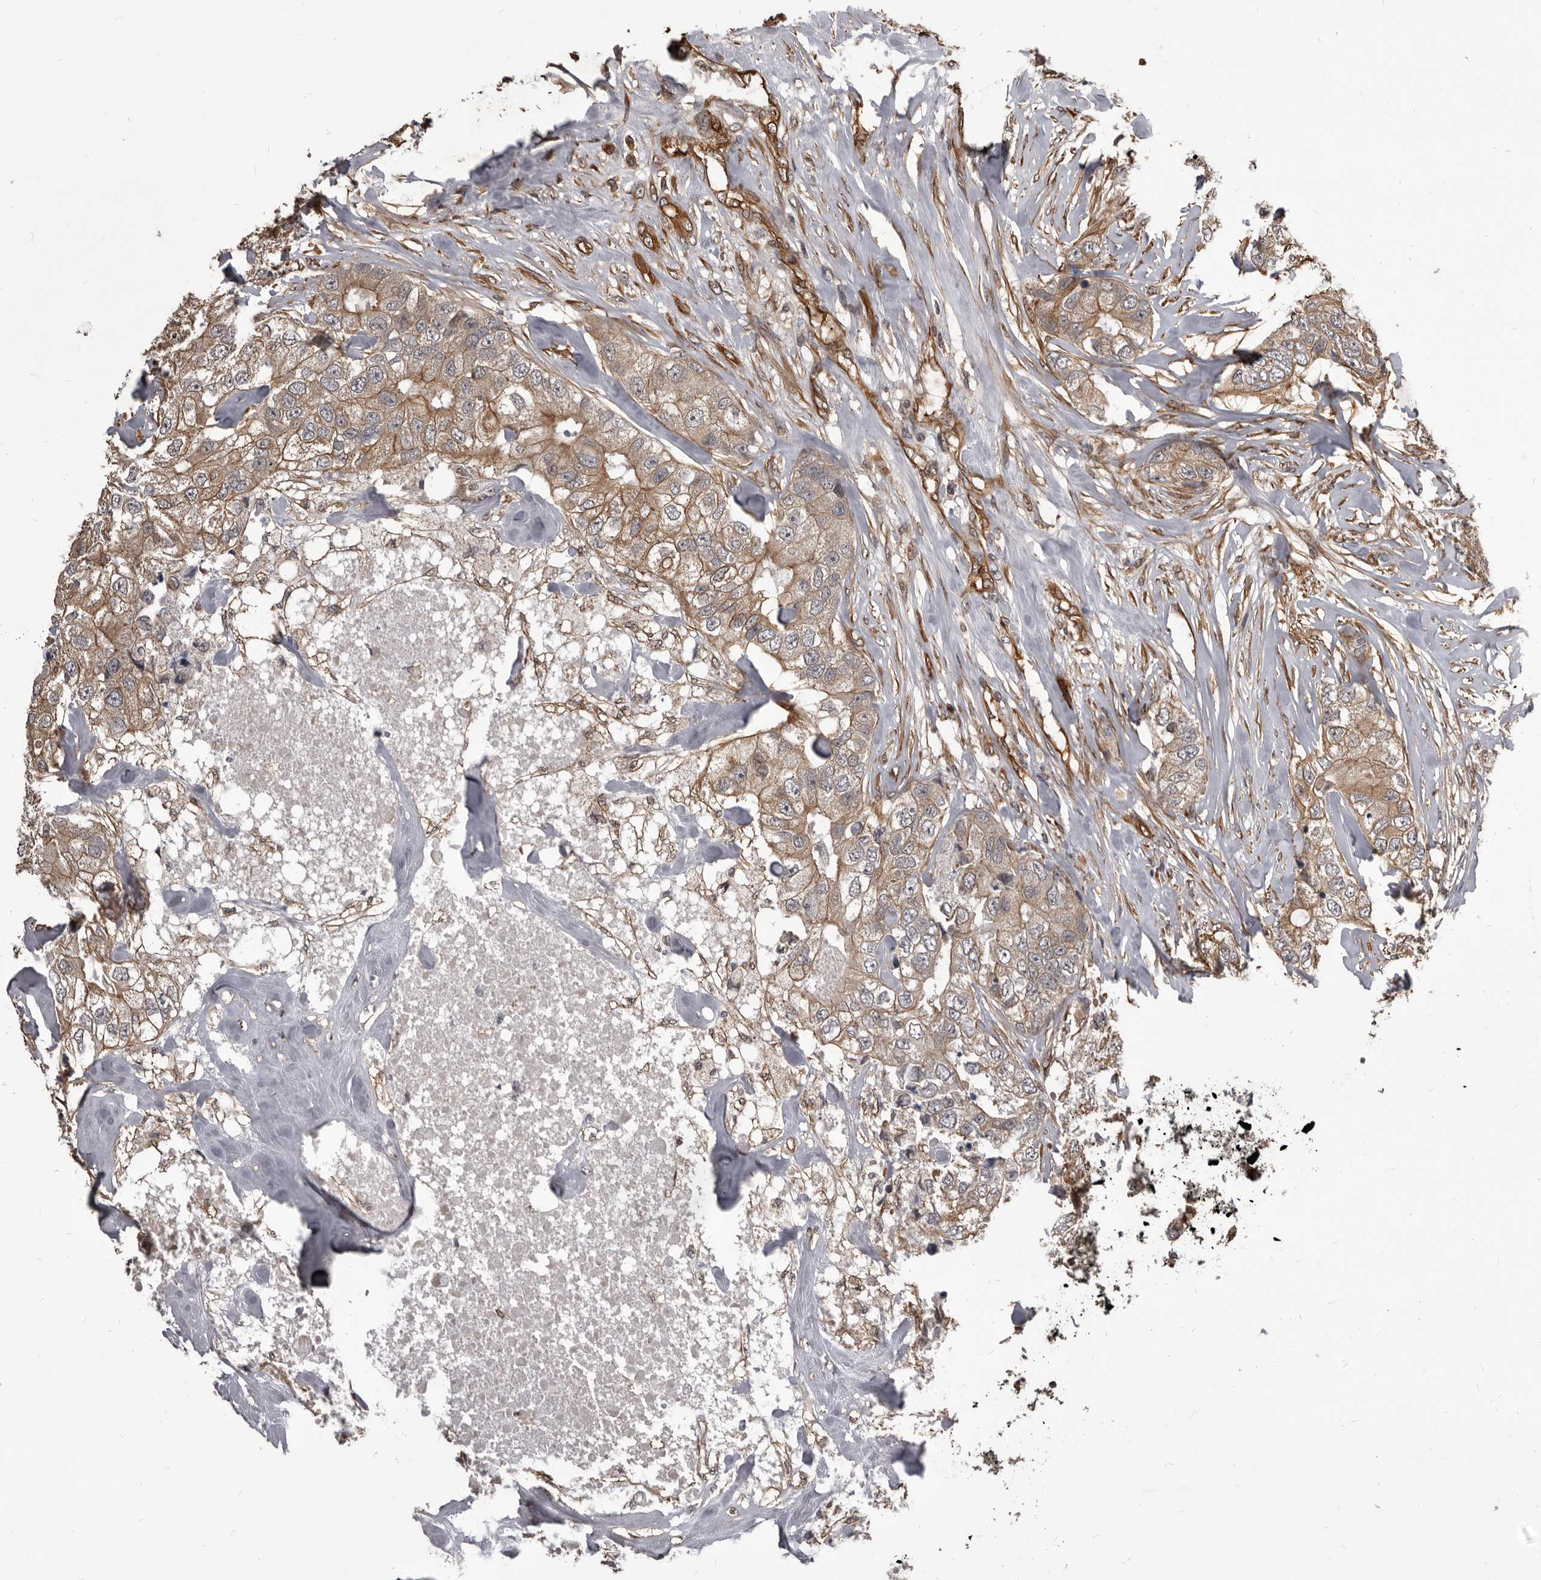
{"staining": {"intensity": "weak", "quantity": ">75%", "location": "cytoplasmic/membranous"}, "tissue": "breast cancer", "cell_type": "Tumor cells", "image_type": "cancer", "snomed": [{"axis": "morphology", "description": "Duct carcinoma"}, {"axis": "topography", "description": "Breast"}], "caption": "Breast cancer (infiltrating ductal carcinoma) tissue demonstrates weak cytoplasmic/membranous expression in approximately >75% of tumor cells, visualized by immunohistochemistry. (Brightfield microscopy of DAB IHC at high magnification).", "gene": "ADAMTS20", "patient": {"sex": "female", "age": 62}}